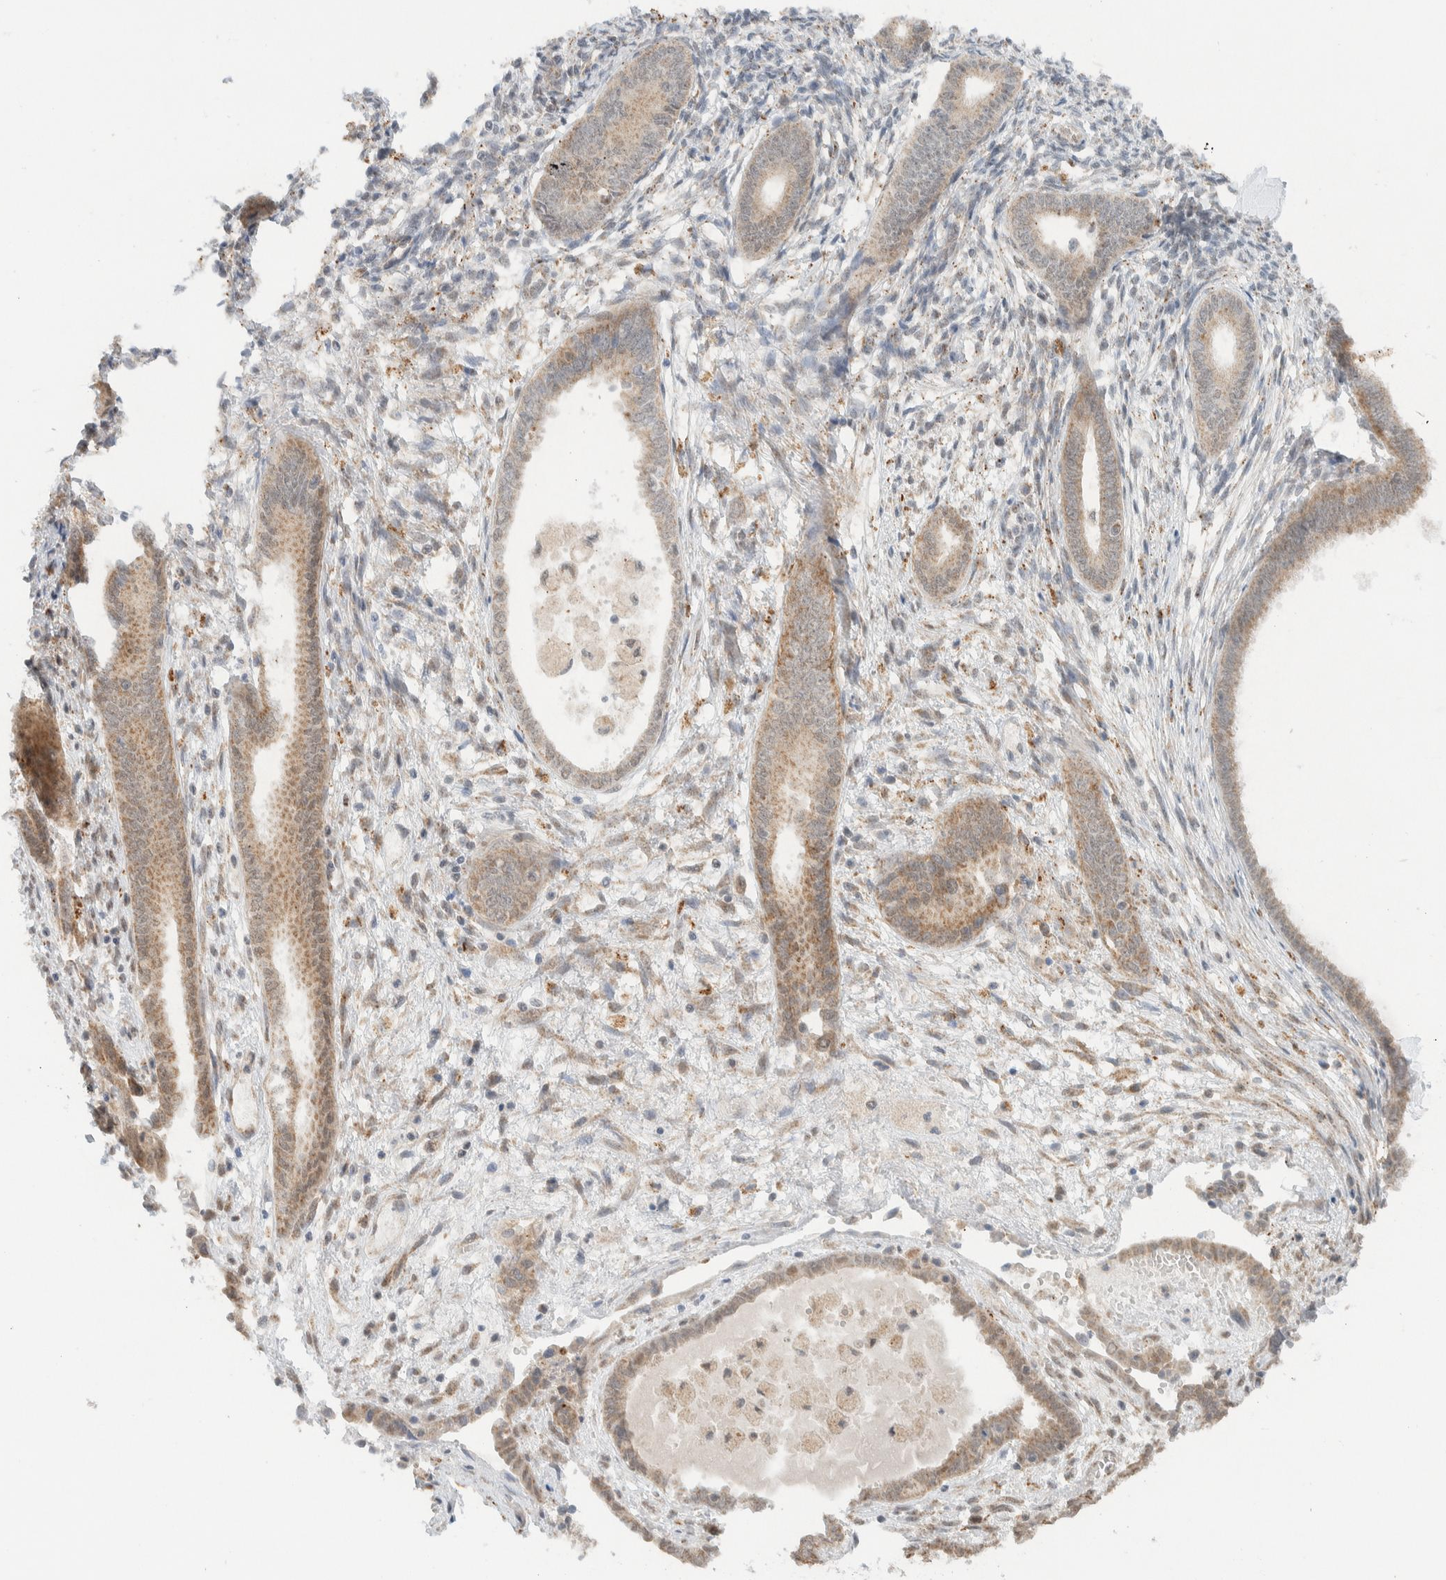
{"staining": {"intensity": "weak", "quantity": "25%-75%", "location": "cytoplasmic/membranous"}, "tissue": "endometrium", "cell_type": "Cells in endometrial stroma", "image_type": "normal", "snomed": [{"axis": "morphology", "description": "Normal tissue, NOS"}, {"axis": "topography", "description": "Endometrium"}], "caption": "This image demonstrates unremarkable endometrium stained with IHC to label a protein in brown. The cytoplasmic/membranous of cells in endometrial stroma show weak positivity for the protein. Nuclei are counter-stained blue.", "gene": "MRPL41", "patient": {"sex": "female", "age": 56}}